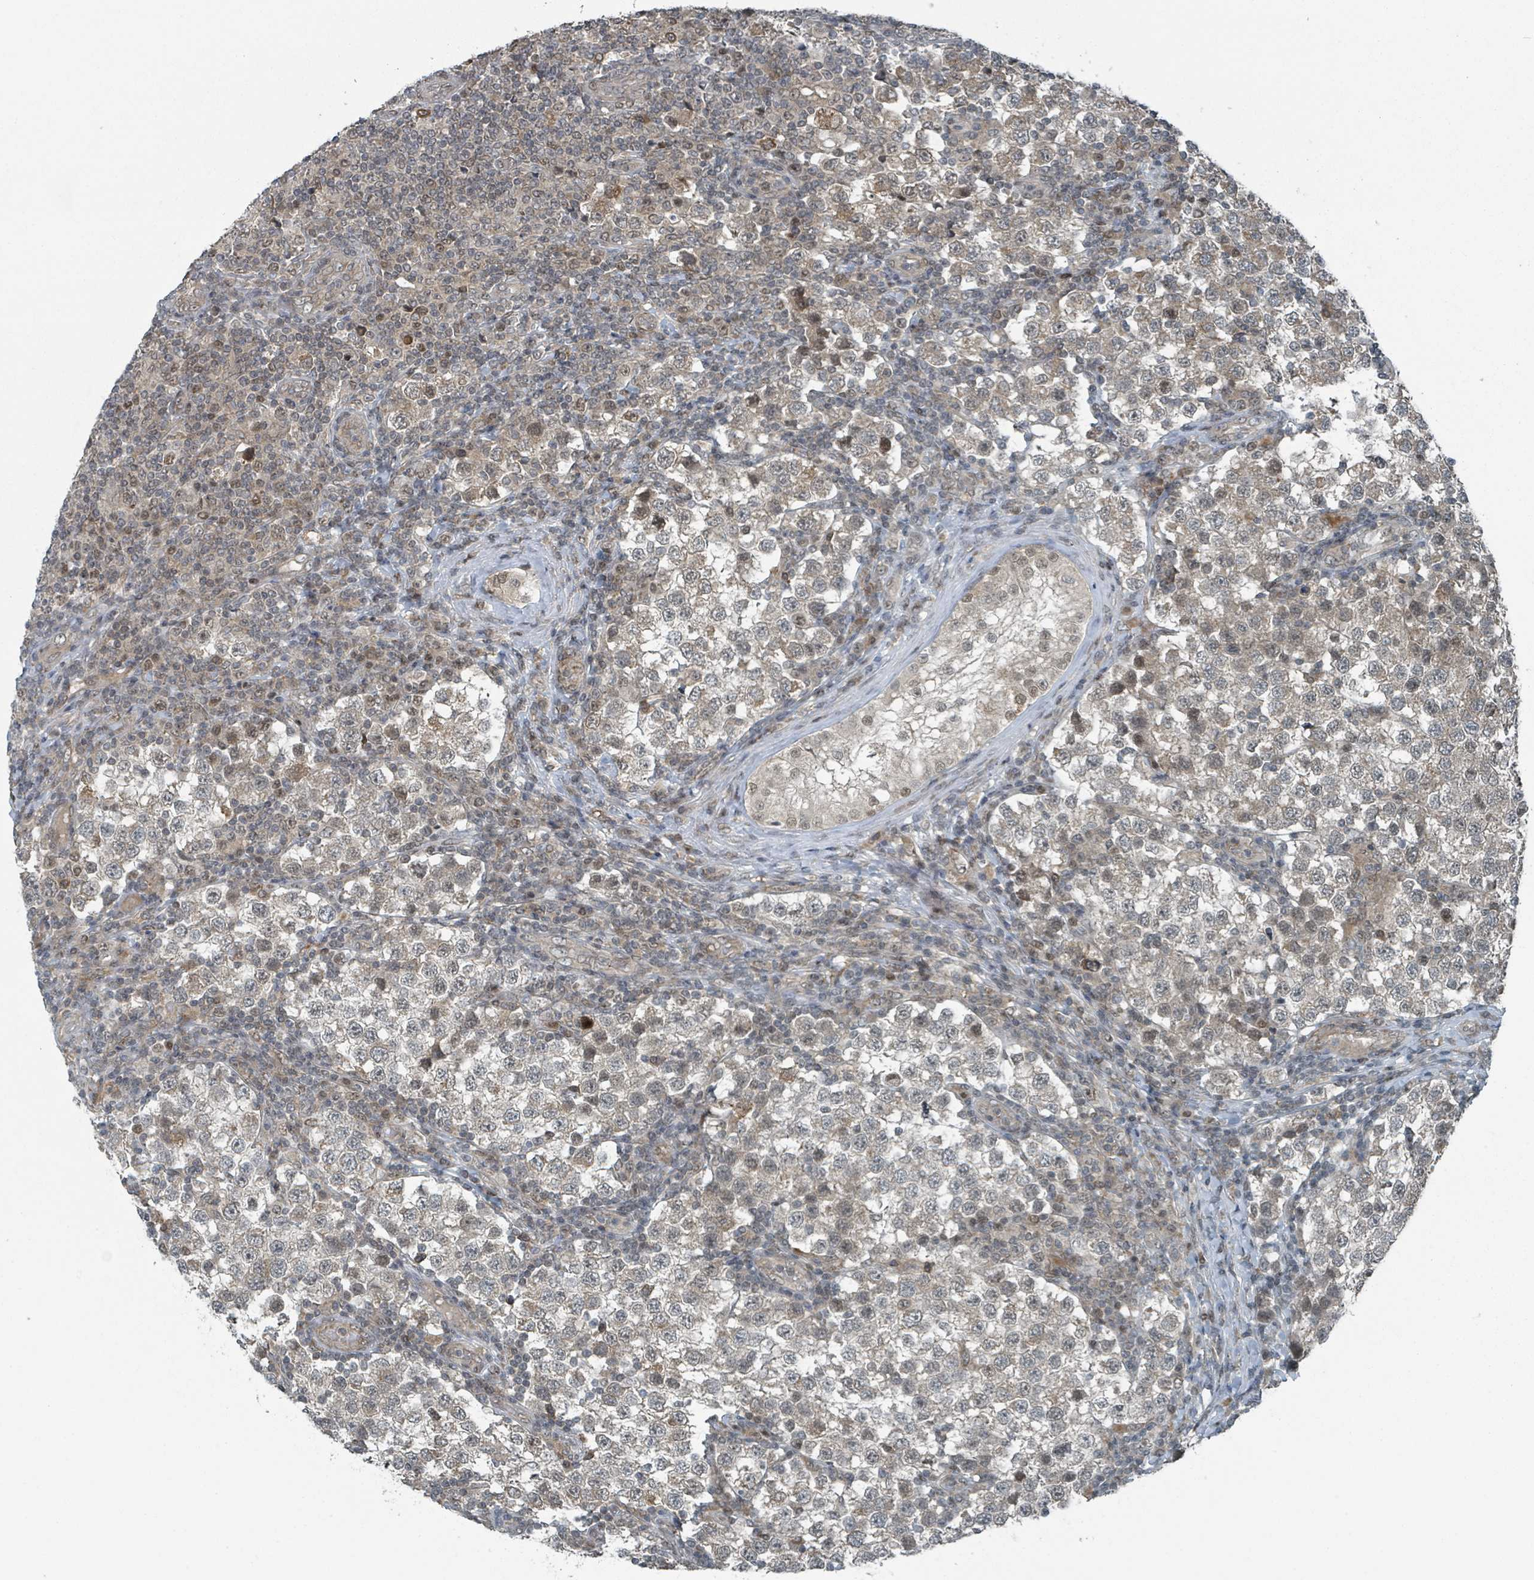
{"staining": {"intensity": "weak", "quantity": "25%-75%", "location": "cytoplasmic/membranous,nuclear"}, "tissue": "testis cancer", "cell_type": "Tumor cells", "image_type": "cancer", "snomed": [{"axis": "morphology", "description": "Seminoma, NOS"}, {"axis": "topography", "description": "Testis"}], "caption": "An IHC photomicrograph of tumor tissue is shown. Protein staining in brown shows weak cytoplasmic/membranous and nuclear positivity in seminoma (testis) within tumor cells.", "gene": "PHIP", "patient": {"sex": "male", "age": 34}}